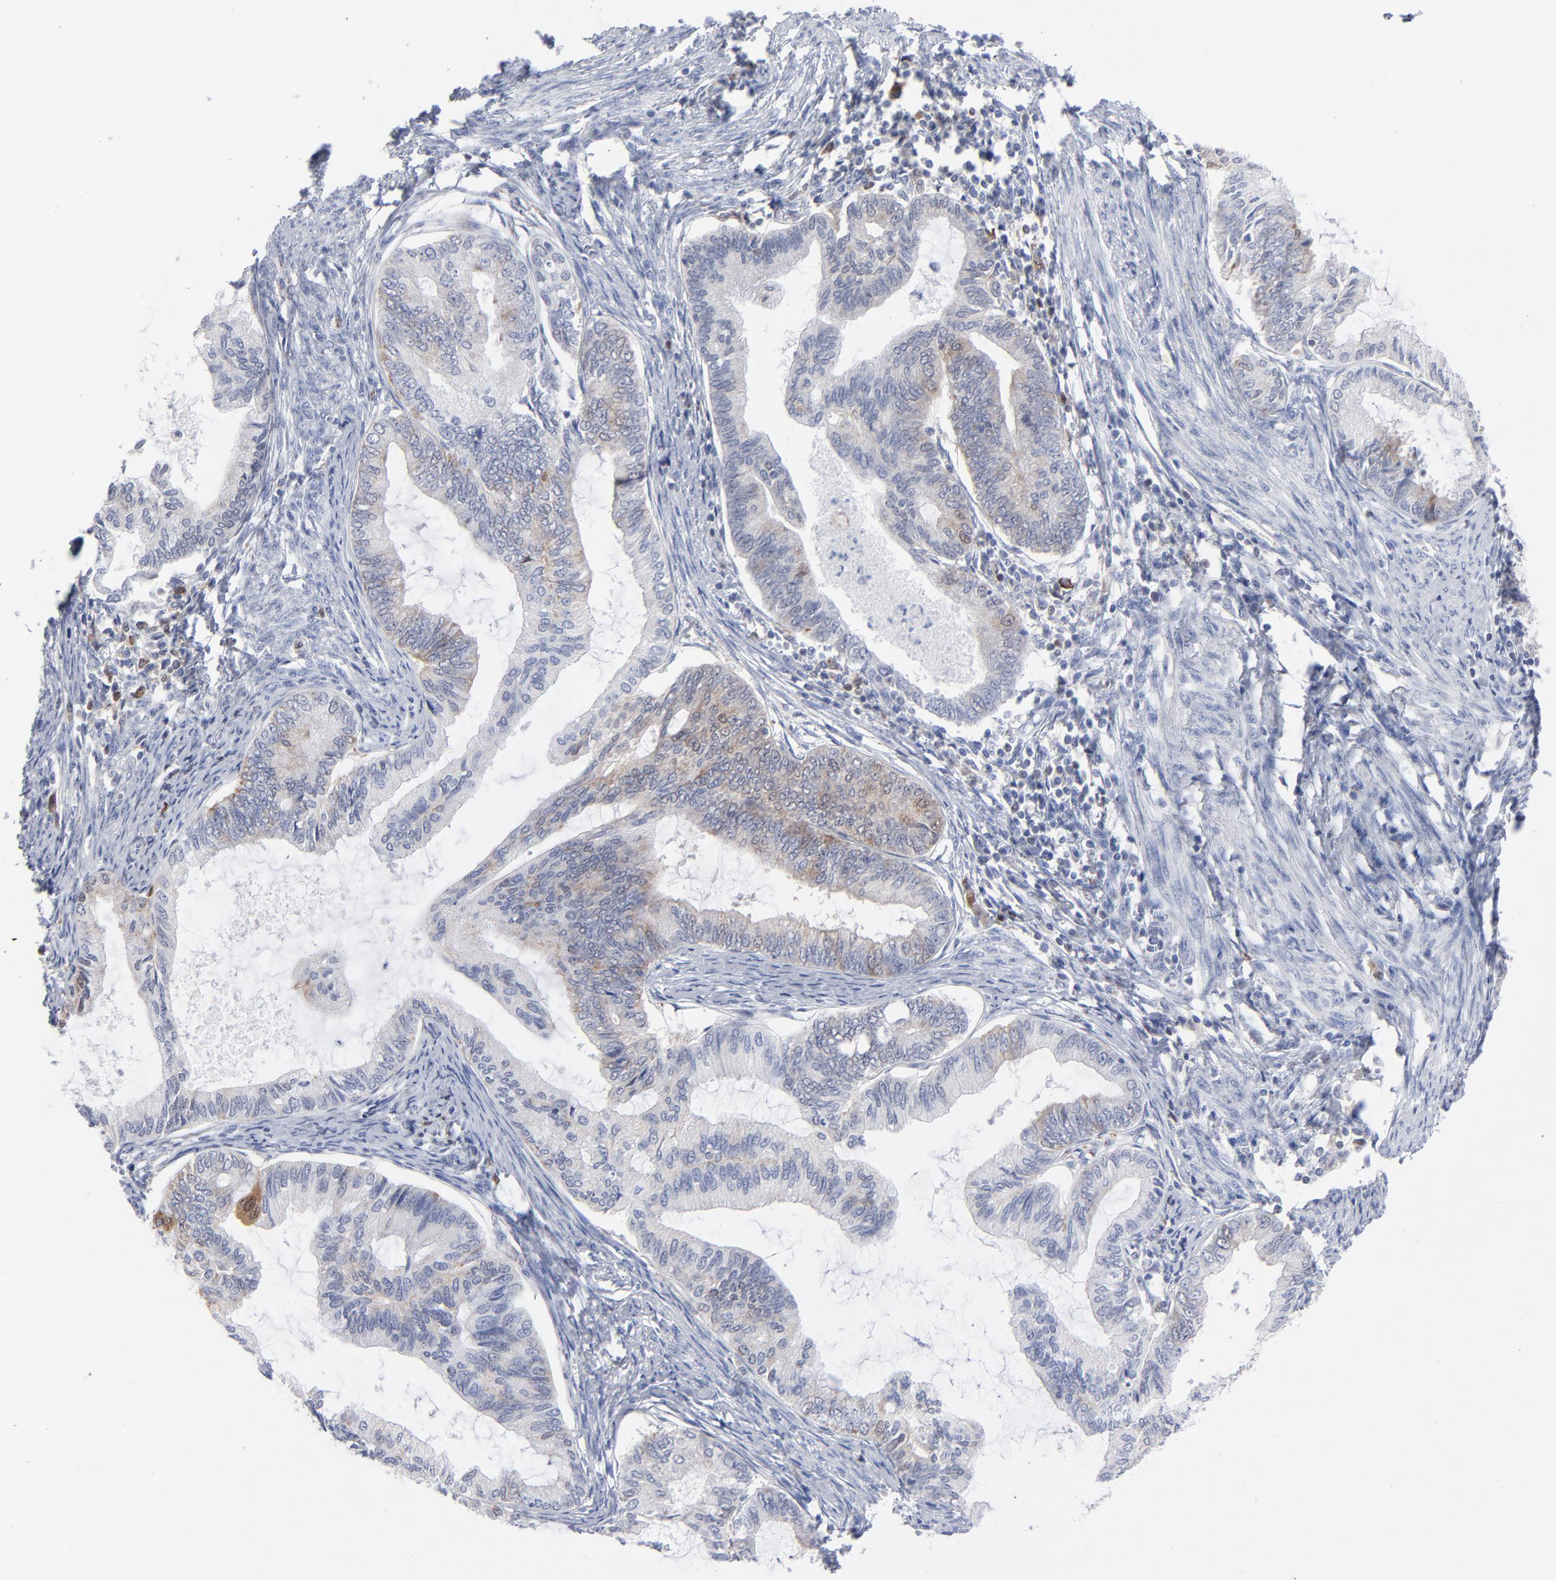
{"staining": {"intensity": "weak", "quantity": "<25%", "location": "cytoplasmic/membranous"}, "tissue": "endometrial cancer", "cell_type": "Tumor cells", "image_type": "cancer", "snomed": [{"axis": "morphology", "description": "Adenocarcinoma, NOS"}, {"axis": "topography", "description": "Endometrium"}], "caption": "DAB (3,3'-diaminobenzidine) immunohistochemical staining of adenocarcinoma (endometrial) shows no significant positivity in tumor cells. (DAB (3,3'-diaminobenzidine) IHC visualized using brightfield microscopy, high magnification).", "gene": "CHCHD10", "patient": {"sex": "female", "age": 86}}